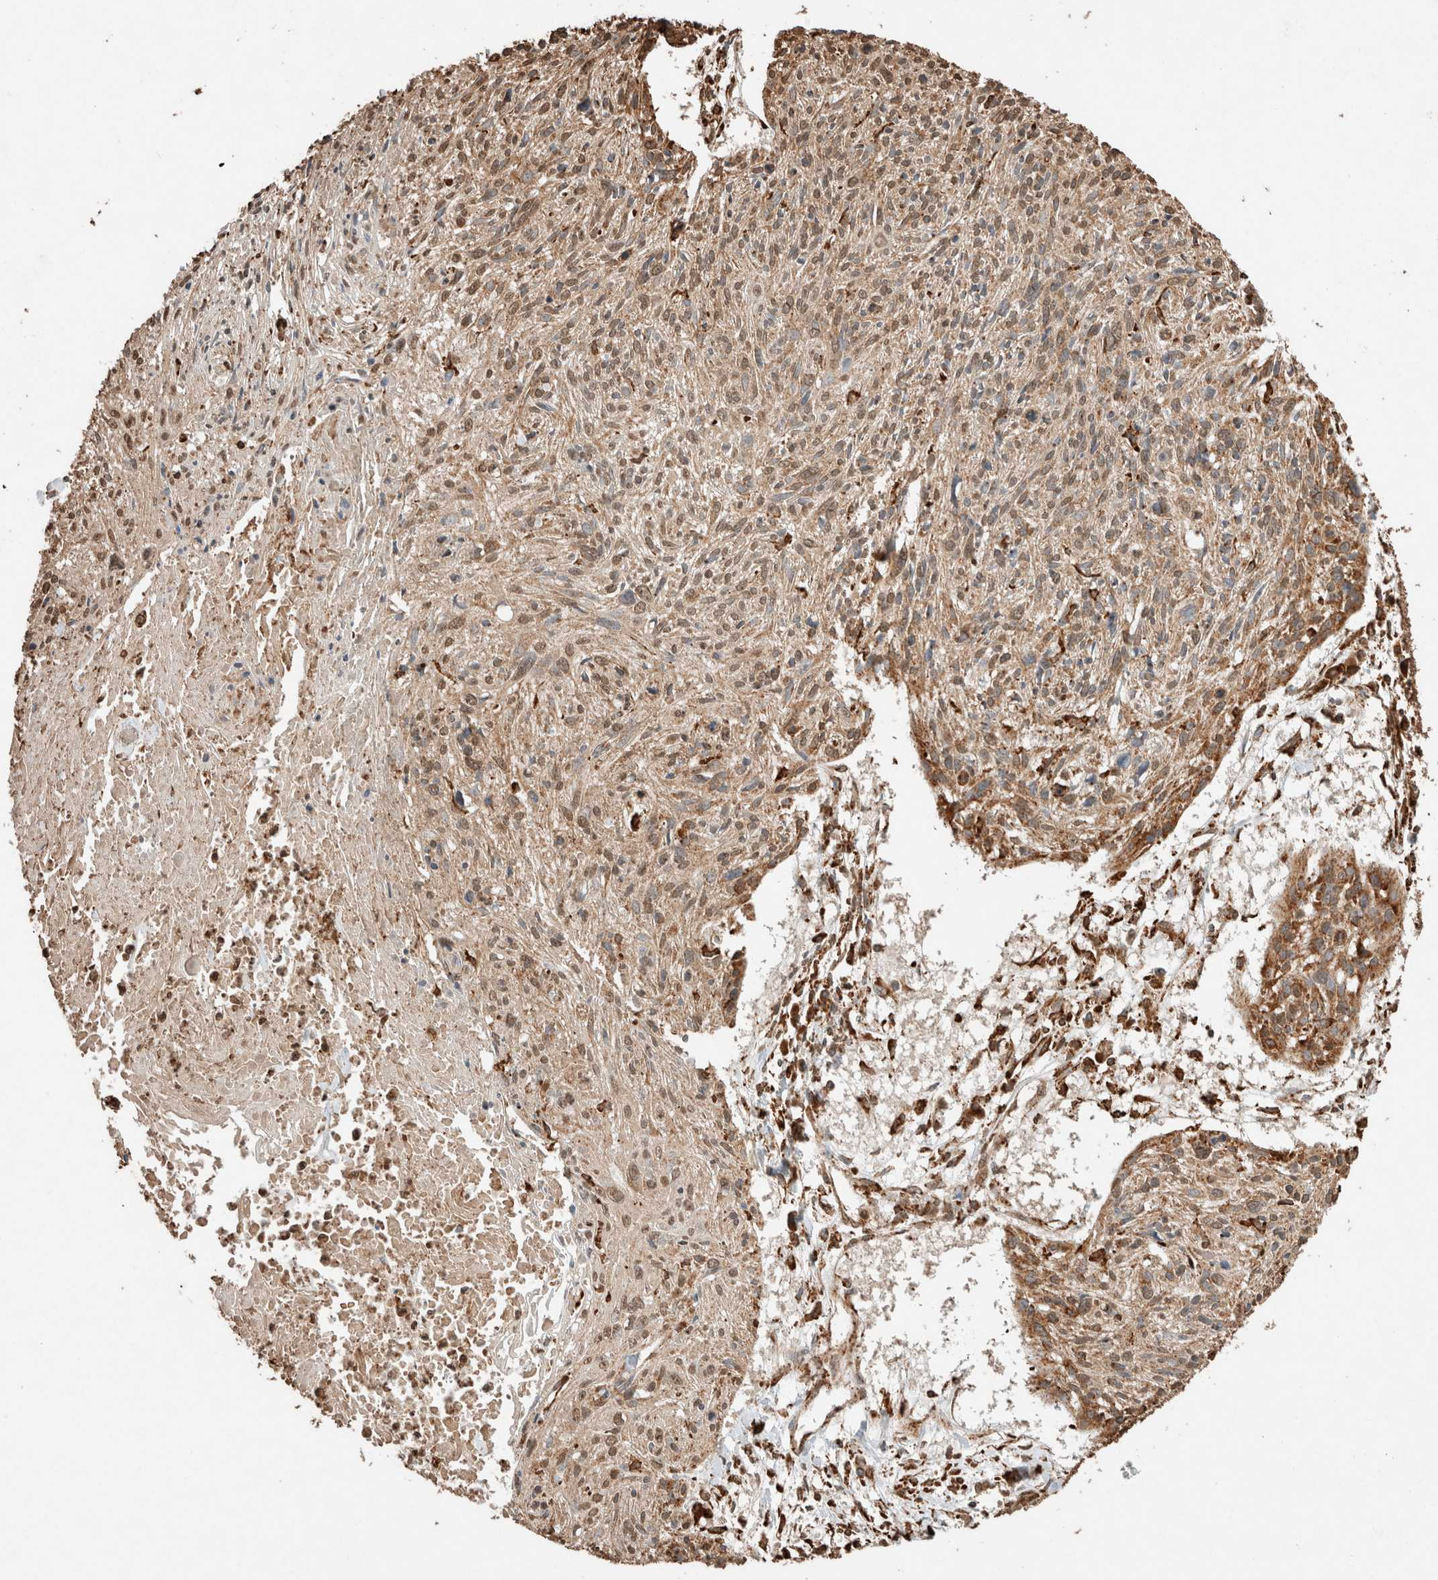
{"staining": {"intensity": "moderate", "quantity": ">75%", "location": "cytoplasmic/membranous,nuclear"}, "tissue": "cervical cancer", "cell_type": "Tumor cells", "image_type": "cancer", "snomed": [{"axis": "morphology", "description": "Squamous cell carcinoma, NOS"}, {"axis": "topography", "description": "Cervix"}], "caption": "This histopathology image shows cervical cancer stained with IHC to label a protein in brown. The cytoplasmic/membranous and nuclear of tumor cells show moderate positivity for the protein. Nuclei are counter-stained blue.", "gene": "ERAP1", "patient": {"sex": "female", "age": 51}}